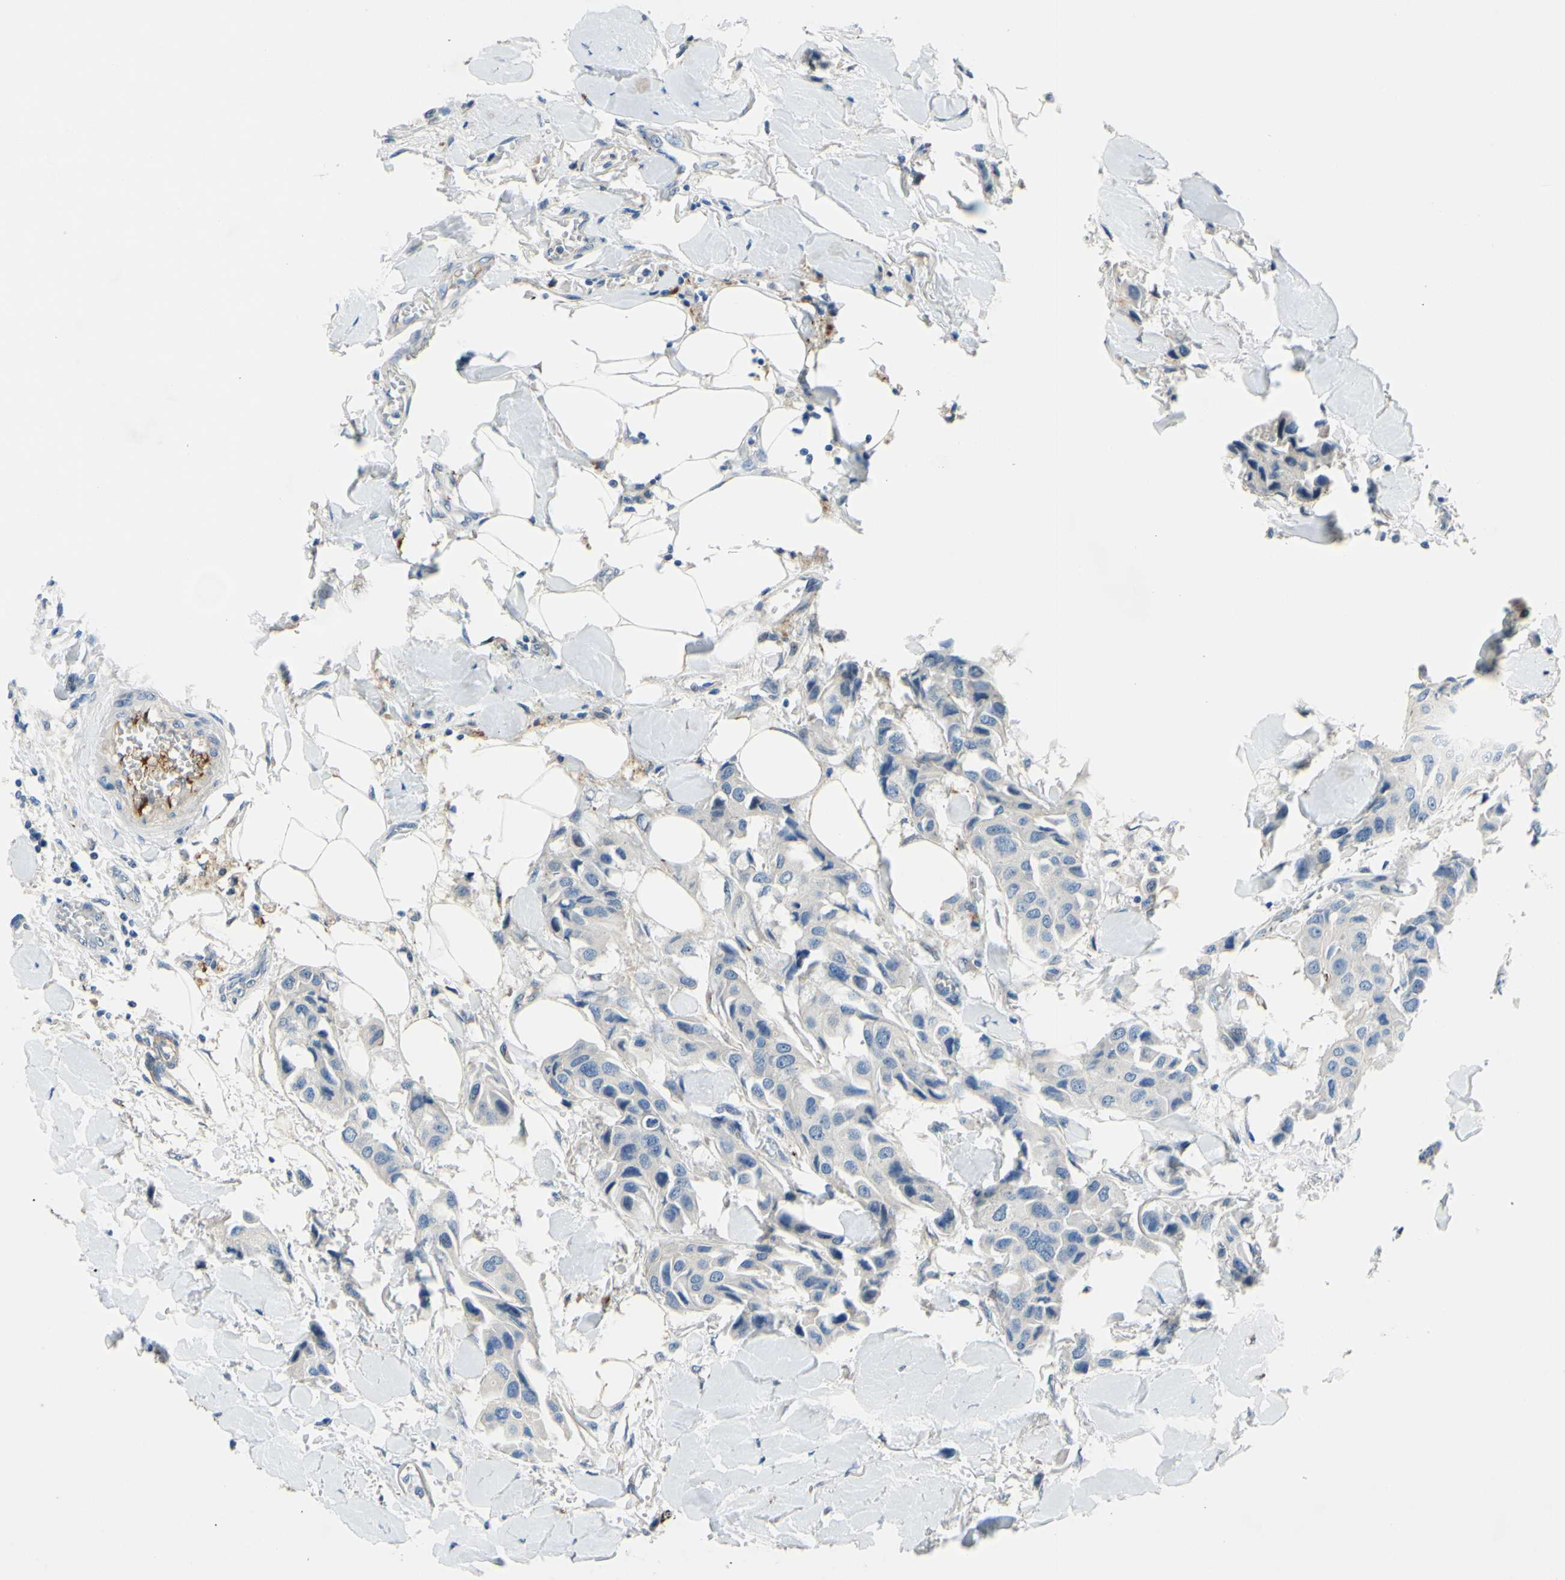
{"staining": {"intensity": "negative", "quantity": "none", "location": "none"}, "tissue": "breast cancer", "cell_type": "Tumor cells", "image_type": "cancer", "snomed": [{"axis": "morphology", "description": "Duct carcinoma"}, {"axis": "topography", "description": "Breast"}], "caption": "Protein analysis of breast cancer reveals no significant staining in tumor cells. (Immunohistochemistry (ihc), brightfield microscopy, high magnification).", "gene": "ARHGAP1", "patient": {"sex": "female", "age": 80}}